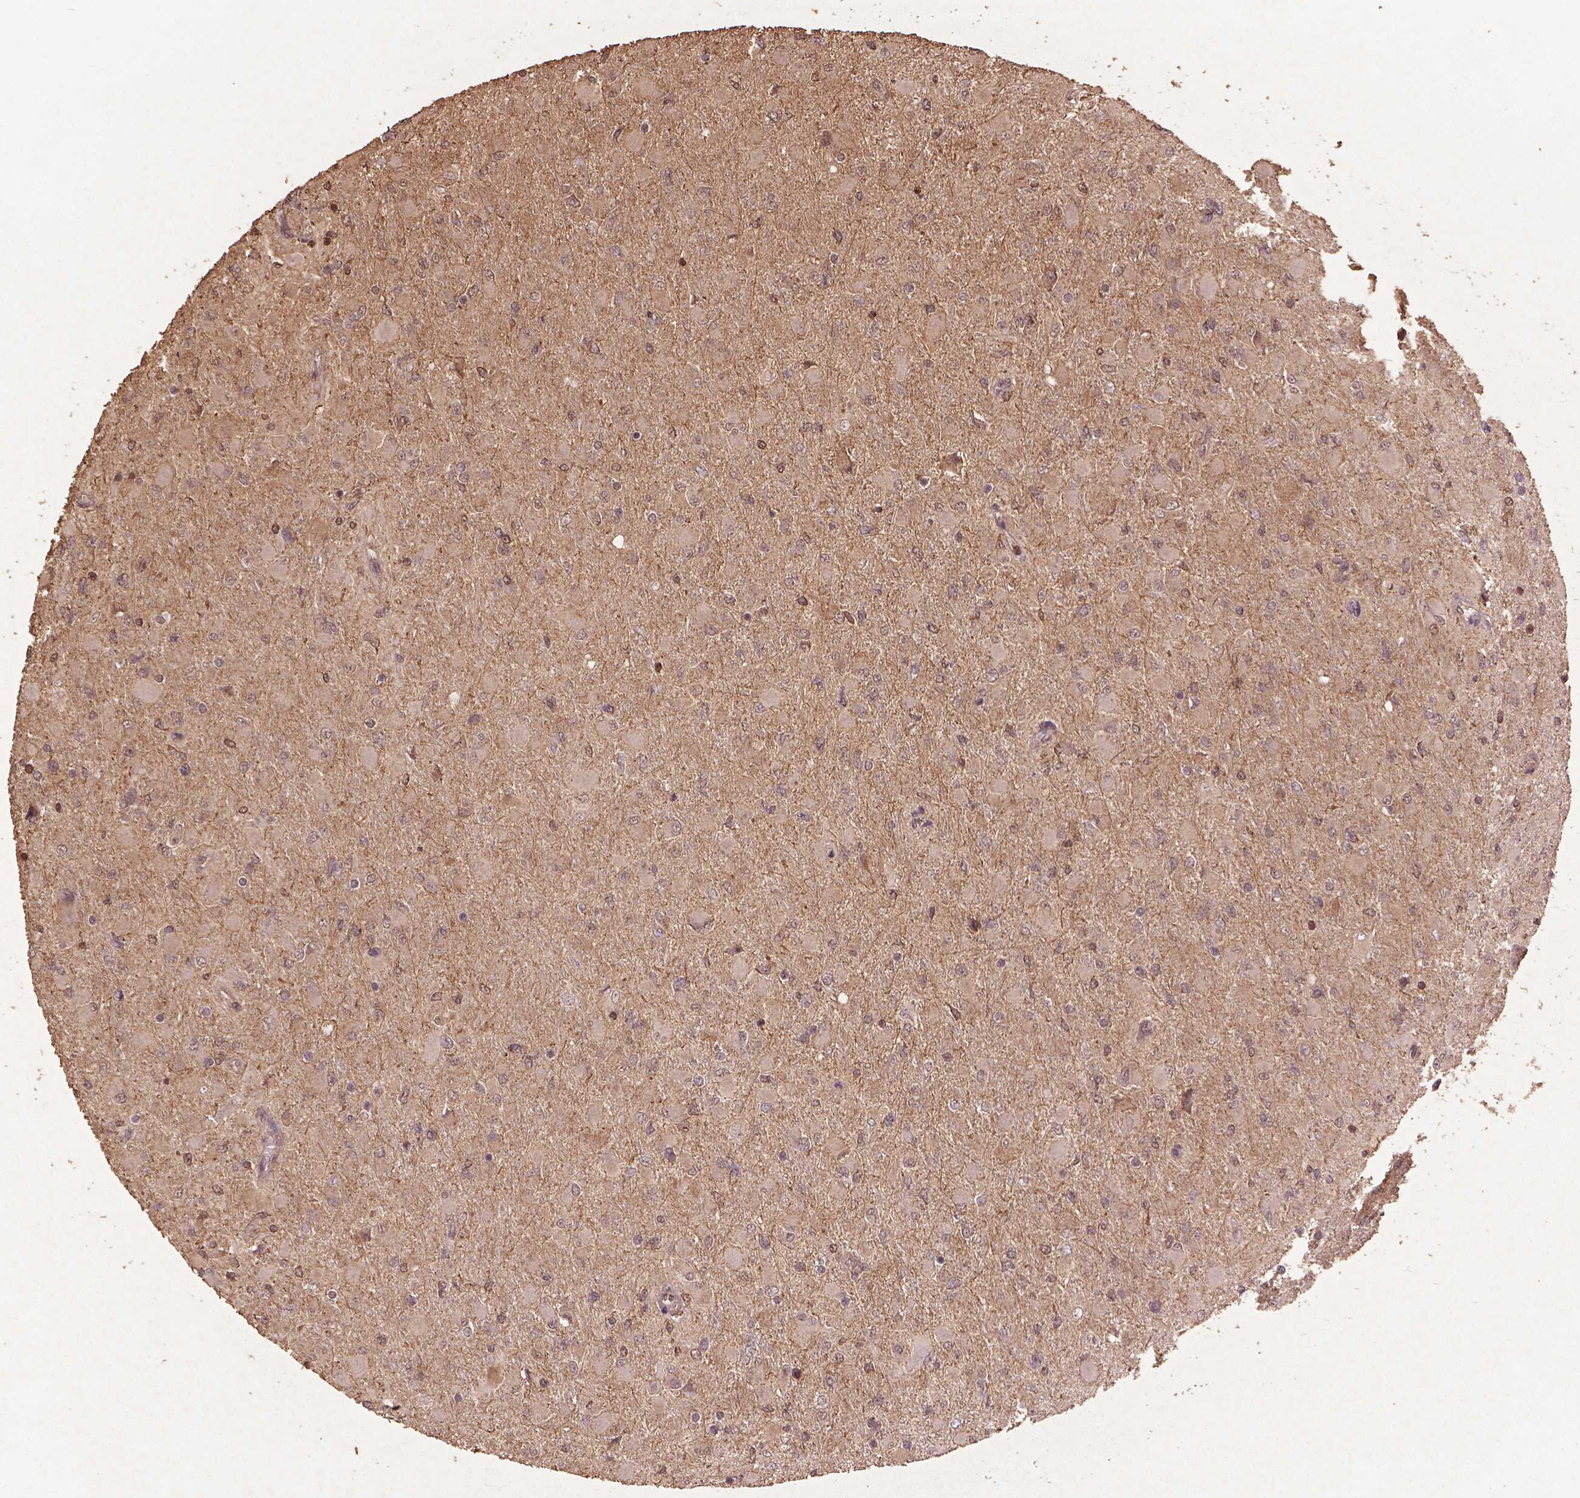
{"staining": {"intensity": "negative", "quantity": "none", "location": "none"}, "tissue": "glioma", "cell_type": "Tumor cells", "image_type": "cancer", "snomed": [{"axis": "morphology", "description": "Glioma, malignant, High grade"}, {"axis": "topography", "description": "Cerebral cortex"}], "caption": "Immunohistochemical staining of glioma displays no significant staining in tumor cells.", "gene": "BABAM1", "patient": {"sex": "female", "age": 36}}